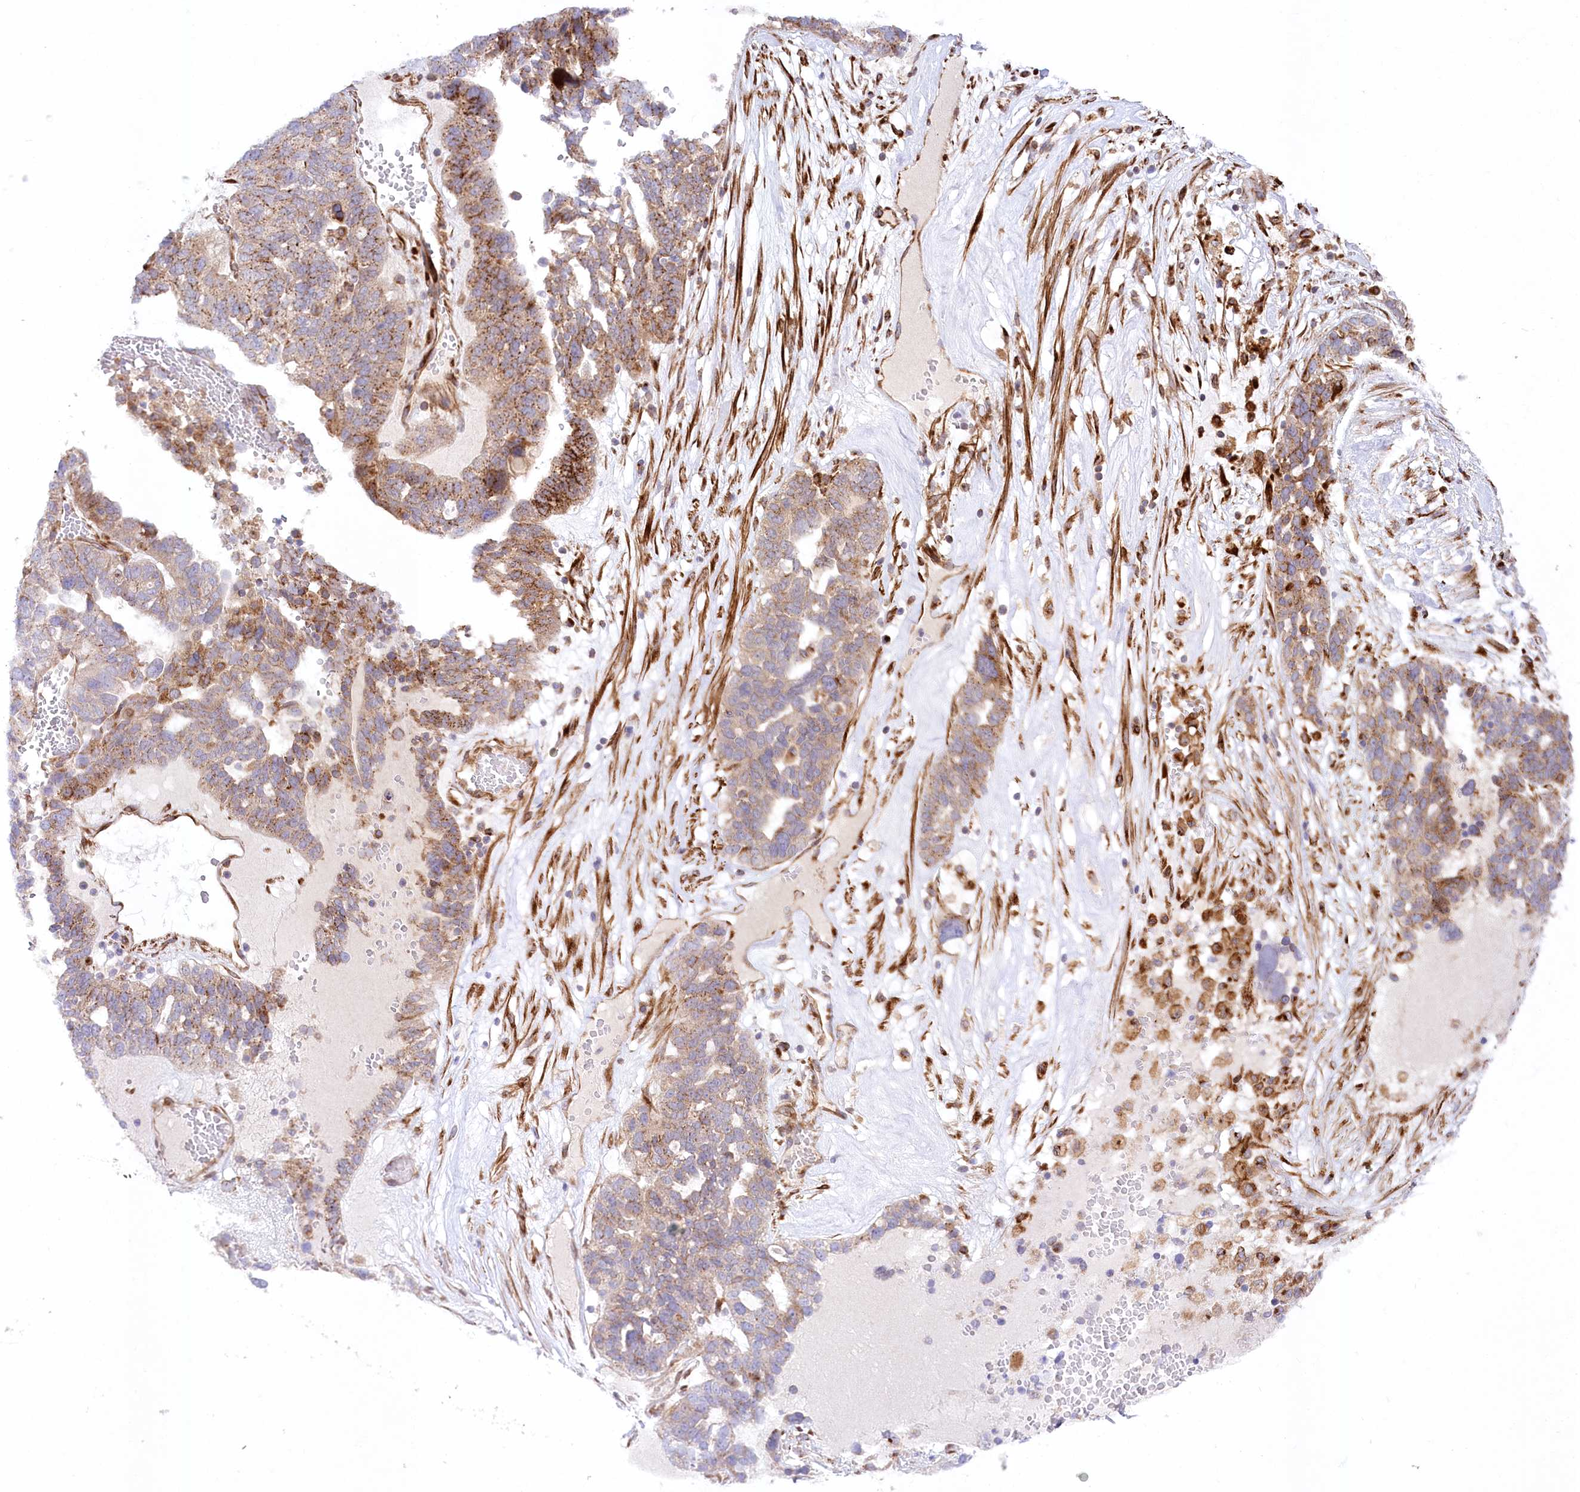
{"staining": {"intensity": "moderate", "quantity": "25%-75%", "location": "cytoplasmic/membranous"}, "tissue": "ovarian cancer", "cell_type": "Tumor cells", "image_type": "cancer", "snomed": [{"axis": "morphology", "description": "Cystadenocarcinoma, serous, NOS"}, {"axis": "topography", "description": "Ovary"}], "caption": "High-power microscopy captured an immunohistochemistry (IHC) histopathology image of ovarian cancer, revealing moderate cytoplasmic/membranous expression in about 25%-75% of tumor cells. Using DAB (brown) and hematoxylin (blue) stains, captured at high magnification using brightfield microscopy.", "gene": "ABRAXAS2", "patient": {"sex": "female", "age": 59}}